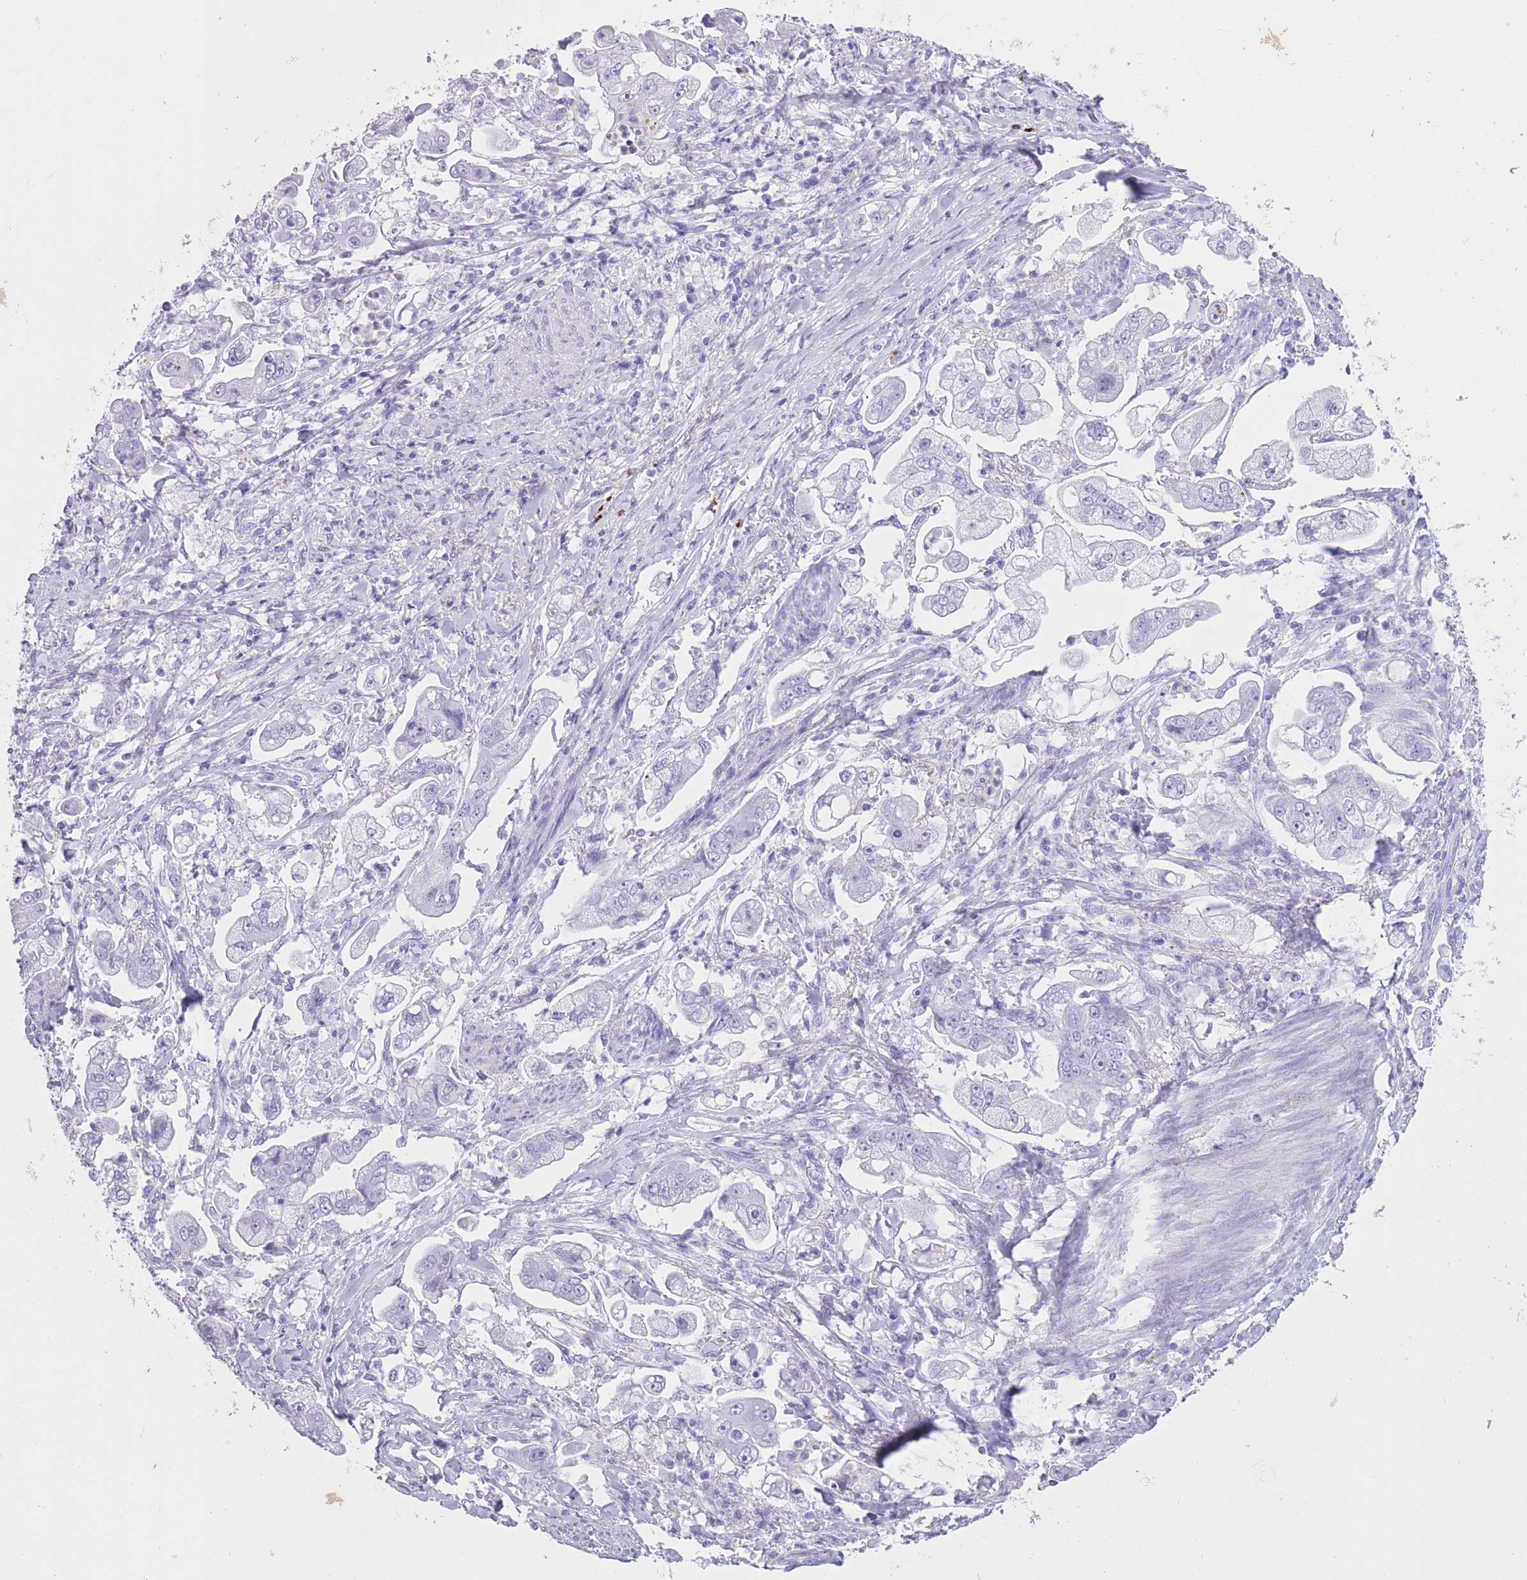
{"staining": {"intensity": "negative", "quantity": "none", "location": "none"}, "tissue": "stomach cancer", "cell_type": "Tumor cells", "image_type": "cancer", "snomed": [{"axis": "morphology", "description": "Adenocarcinoma, NOS"}, {"axis": "topography", "description": "Stomach"}], "caption": "This is an IHC photomicrograph of human stomach cancer (adenocarcinoma). There is no staining in tumor cells.", "gene": "OR4F21", "patient": {"sex": "male", "age": 62}}